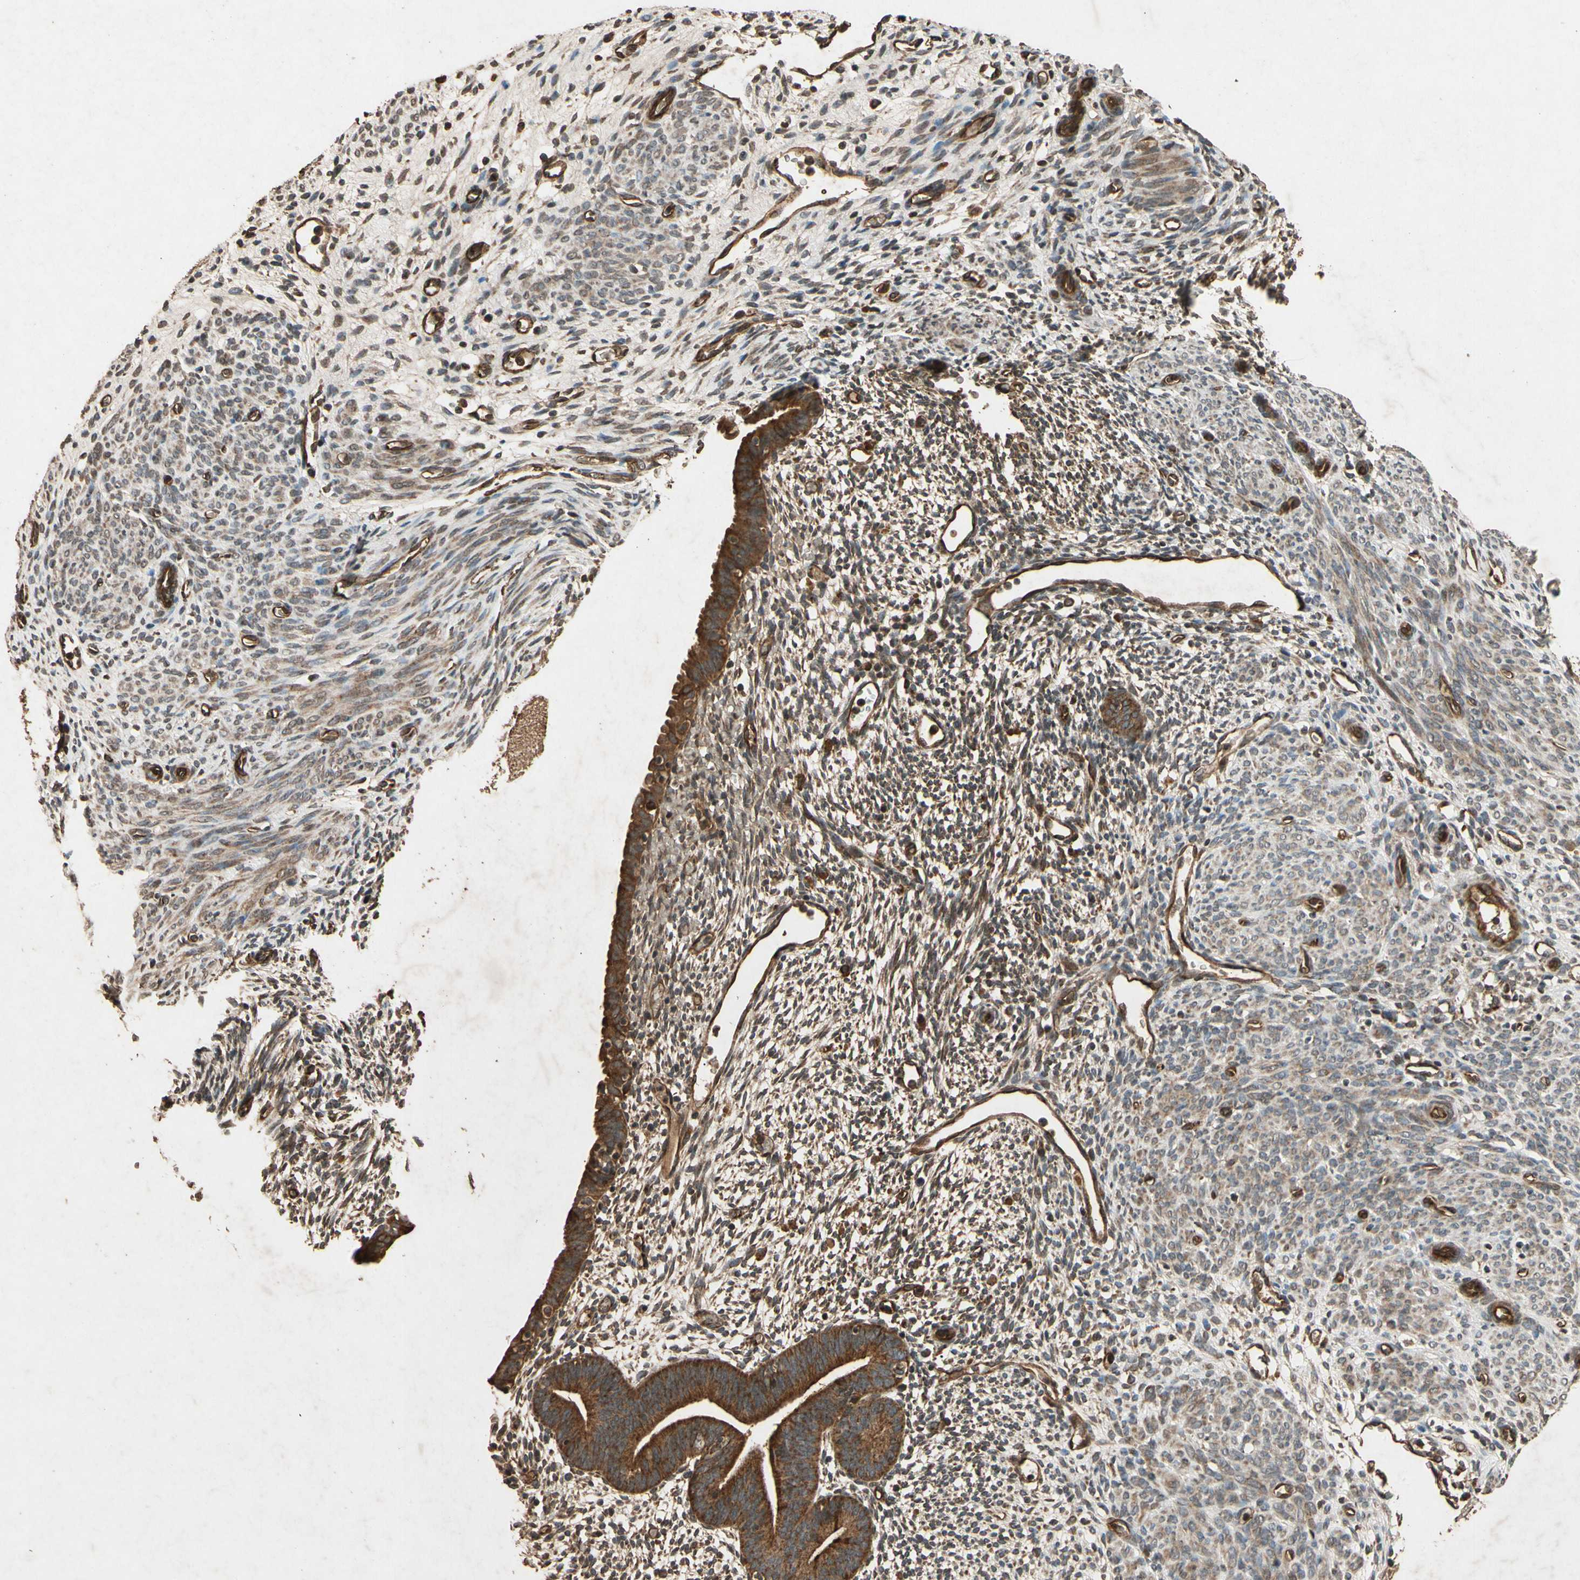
{"staining": {"intensity": "moderate", "quantity": ">75%", "location": "cytoplasmic/membranous"}, "tissue": "endometrium", "cell_type": "Cells in endometrial stroma", "image_type": "normal", "snomed": [{"axis": "morphology", "description": "Normal tissue, NOS"}, {"axis": "morphology", "description": "Atrophy, NOS"}, {"axis": "topography", "description": "Uterus"}, {"axis": "topography", "description": "Endometrium"}], "caption": "Protein staining by IHC displays moderate cytoplasmic/membranous positivity in about >75% of cells in endometrial stroma in unremarkable endometrium.", "gene": "TXN2", "patient": {"sex": "female", "age": 68}}